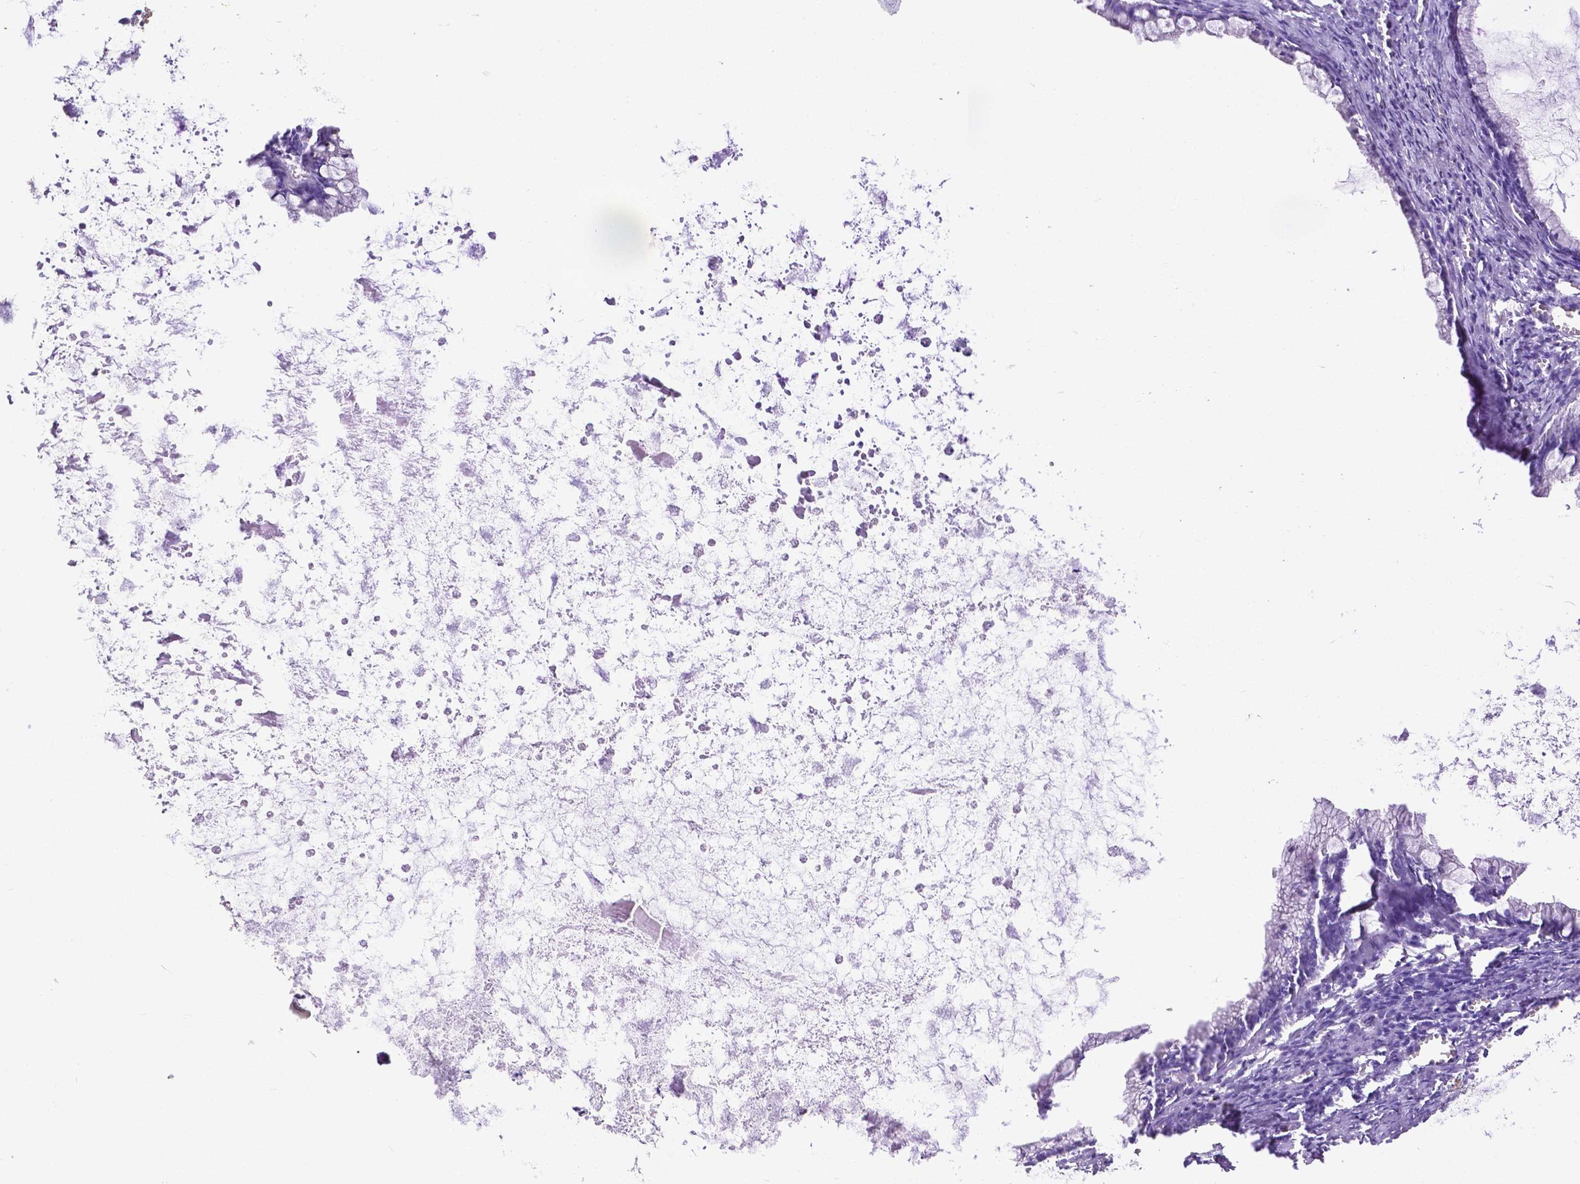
{"staining": {"intensity": "negative", "quantity": "none", "location": "none"}, "tissue": "ovarian cancer", "cell_type": "Tumor cells", "image_type": "cancer", "snomed": [{"axis": "morphology", "description": "Cystadenocarcinoma, mucinous, NOS"}, {"axis": "topography", "description": "Ovary"}], "caption": "An IHC image of ovarian cancer (mucinous cystadenocarcinoma) is shown. There is no staining in tumor cells of ovarian cancer (mucinous cystadenocarcinoma).", "gene": "MMP9", "patient": {"sex": "female", "age": 67}}